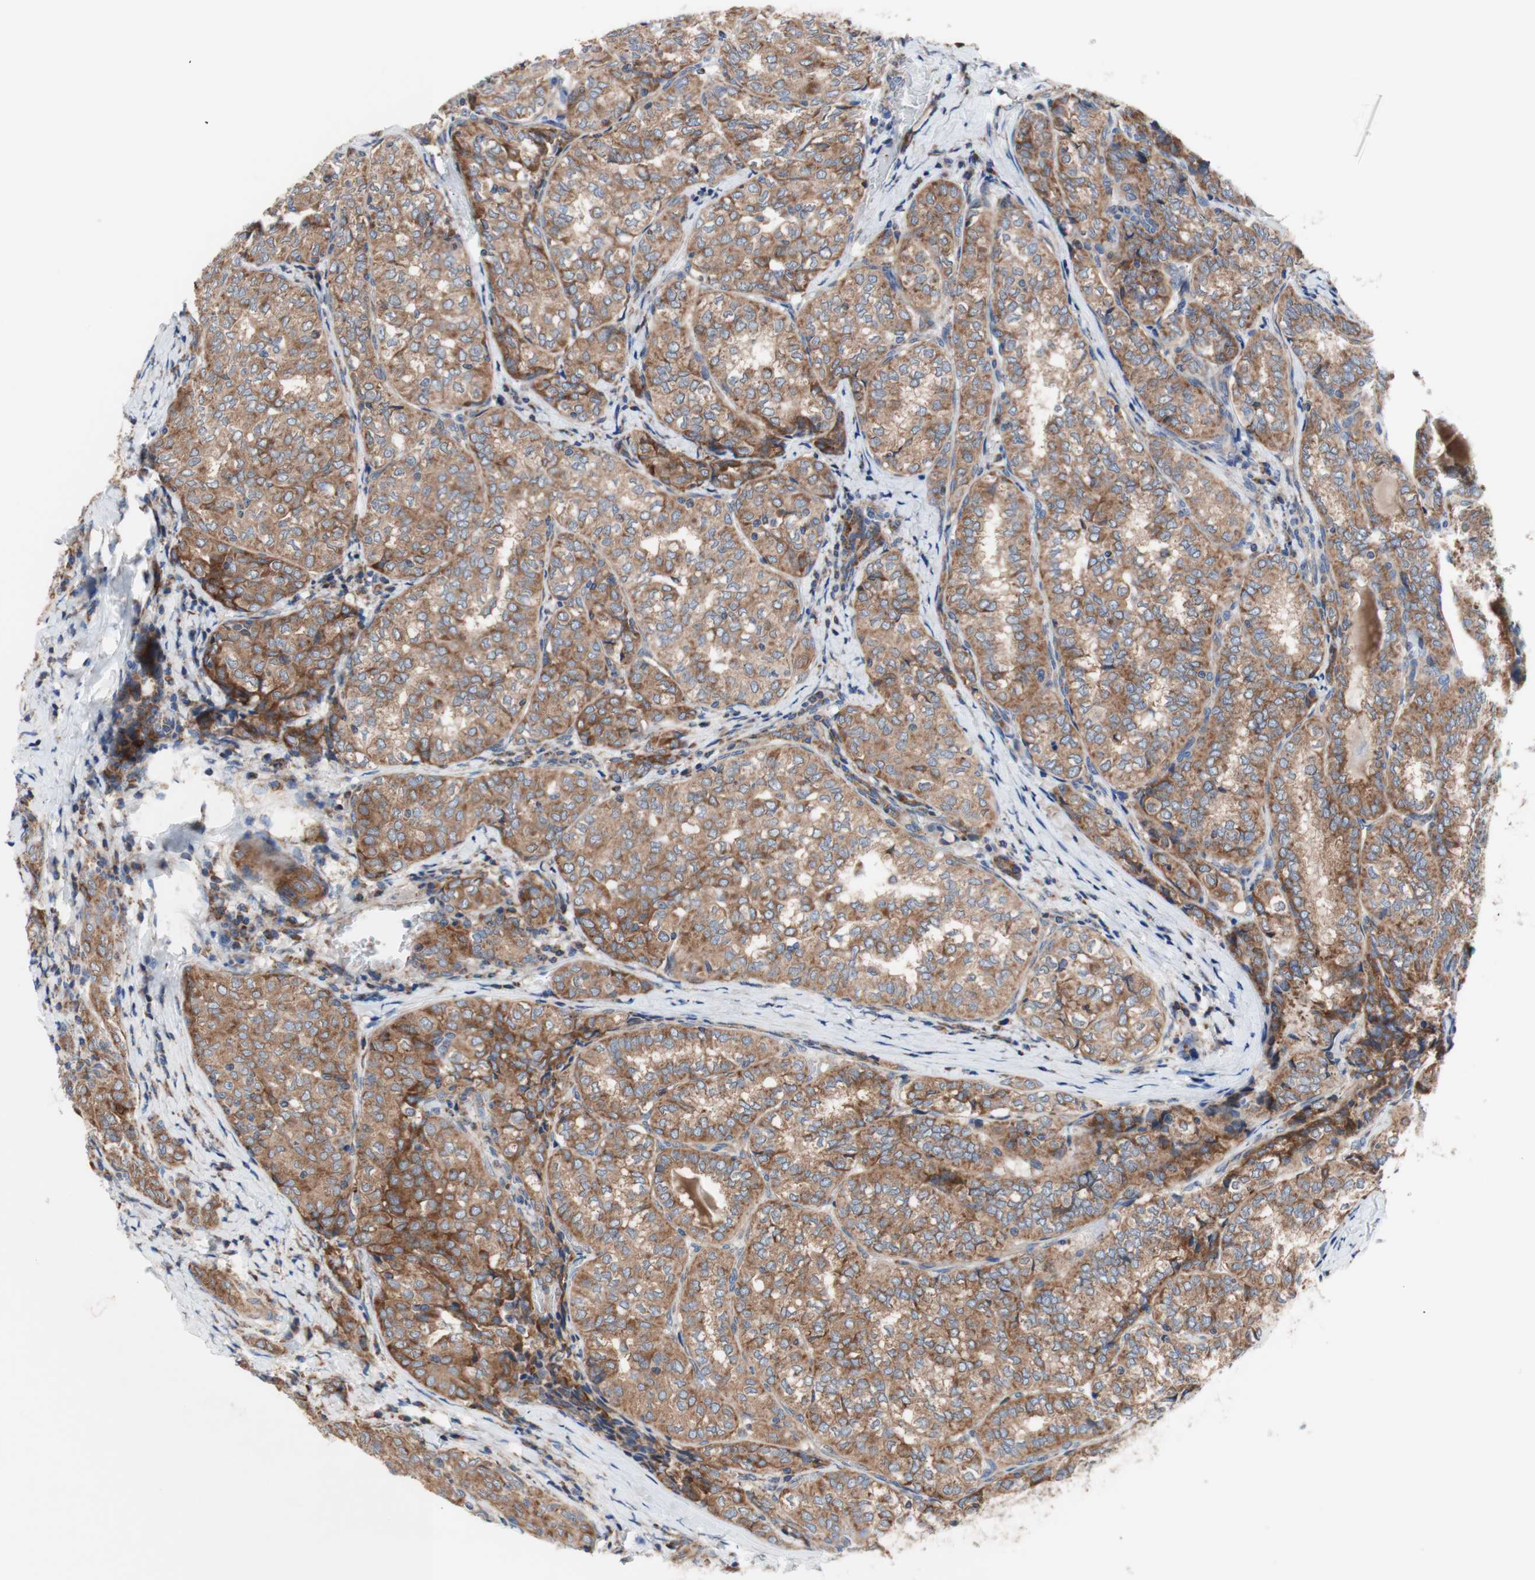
{"staining": {"intensity": "strong", "quantity": ">75%", "location": "cytoplasmic/membranous"}, "tissue": "thyroid cancer", "cell_type": "Tumor cells", "image_type": "cancer", "snomed": [{"axis": "morphology", "description": "Normal tissue, NOS"}, {"axis": "morphology", "description": "Papillary adenocarcinoma, NOS"}, {"axis": "topography", "description": "Thyroid gland"}], "caption": "A high amount of strong cytoplasmic/membranous staining is seen in about >75% of tumor cells in thyroid cancer (papillary adenocarcinoma) tissue.", "gene": "FMR1", "patient": {"sex": "female", "age": 30}}